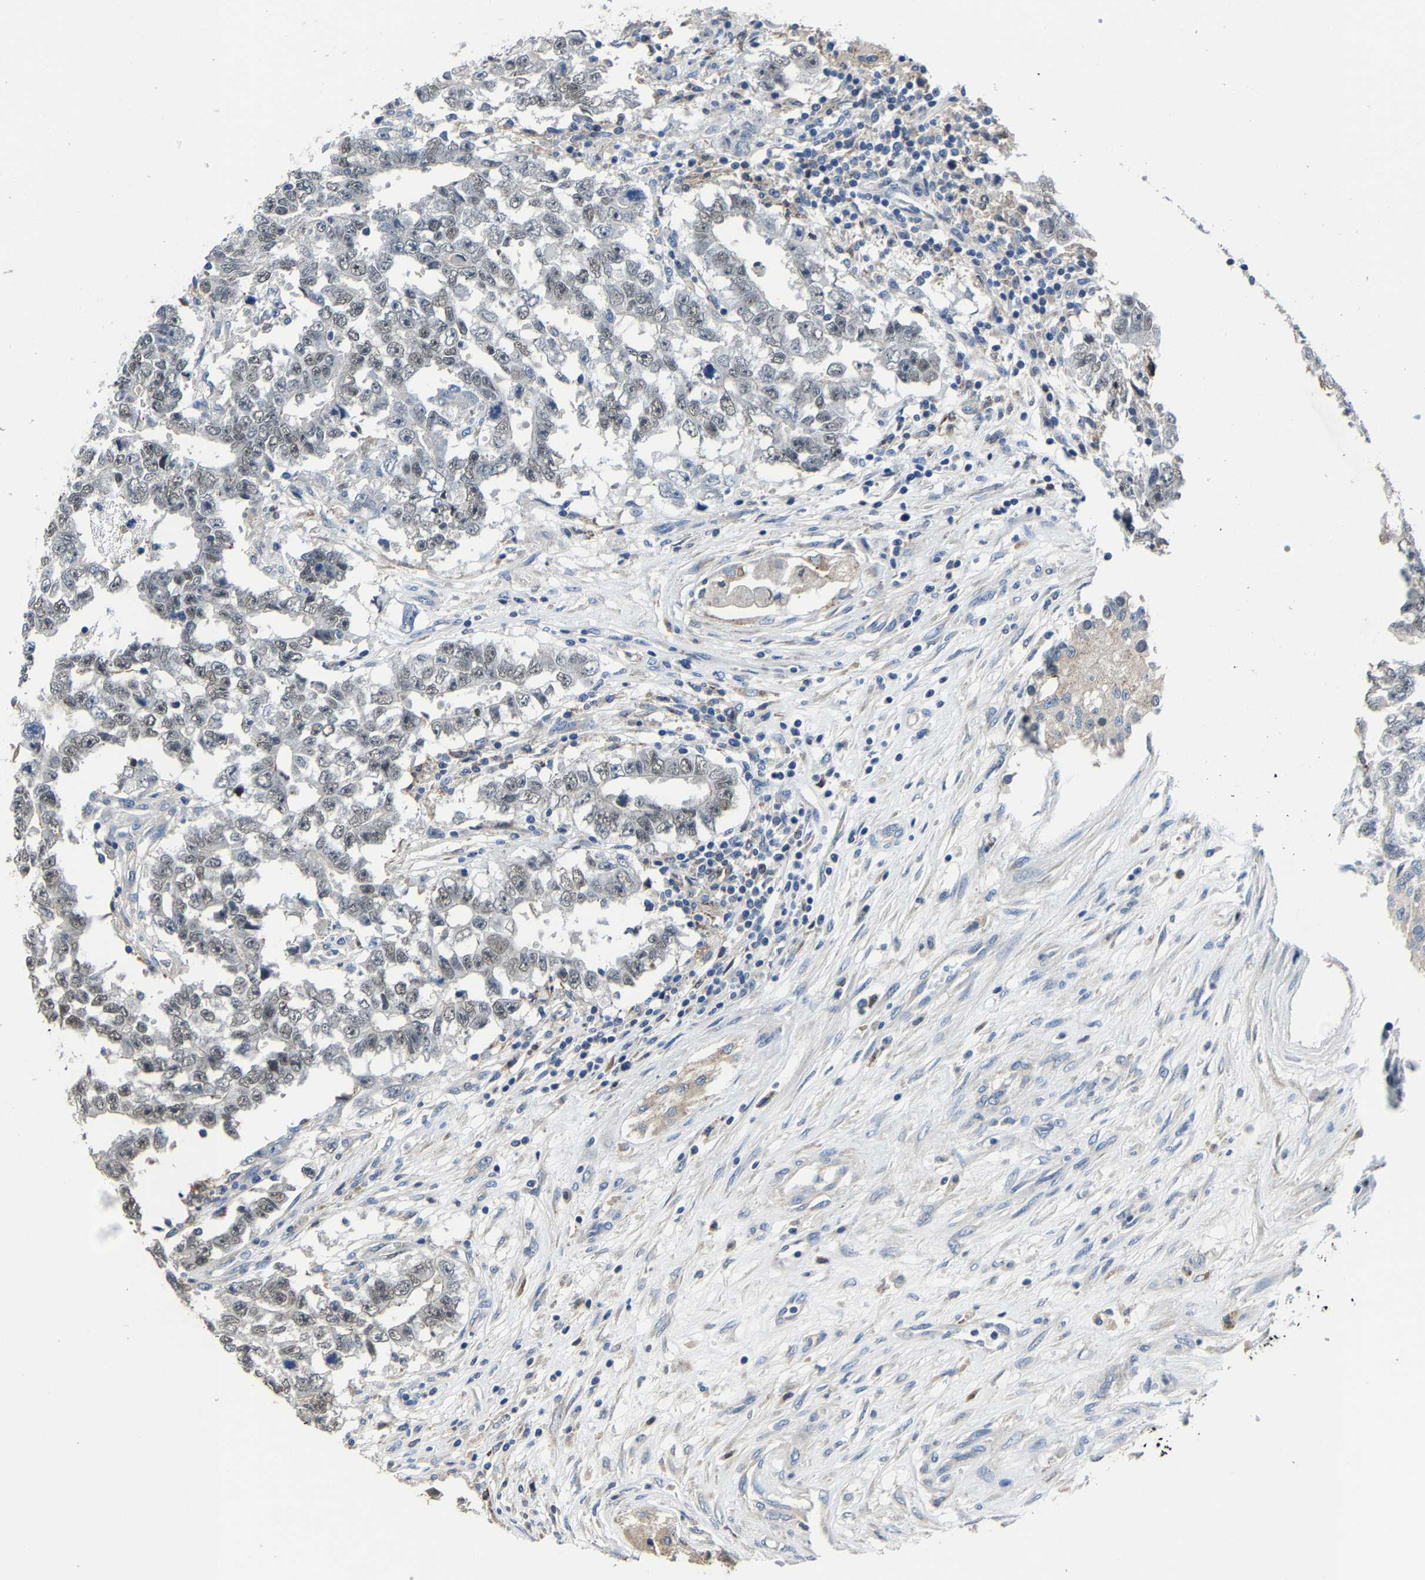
{"staining": {"intensity": "weak", "quantity": "25%-75%", "location": "nuclear"}, "tissue": "testis cancer", "cell_type": "Tumor cells", "image_type": "cancer", "snomed": [{"axis": "morphology", "description": "Carcinoma, Embryonal, NOS"}, {"axis": "topography", "description": "Testis"}], "caption": "High-magnification brightfield microscopy of testis cancer stained with DAB (brown) and counterstained with hematoxylin (blue). tumor cells exhibit weak nuclear expression is present in approximately25%-75% of cells. (DAB IHC with brightfield microscopy, high magnification).", "gene": "STRBP", "patient": {"sex": "male", "age": 25}}